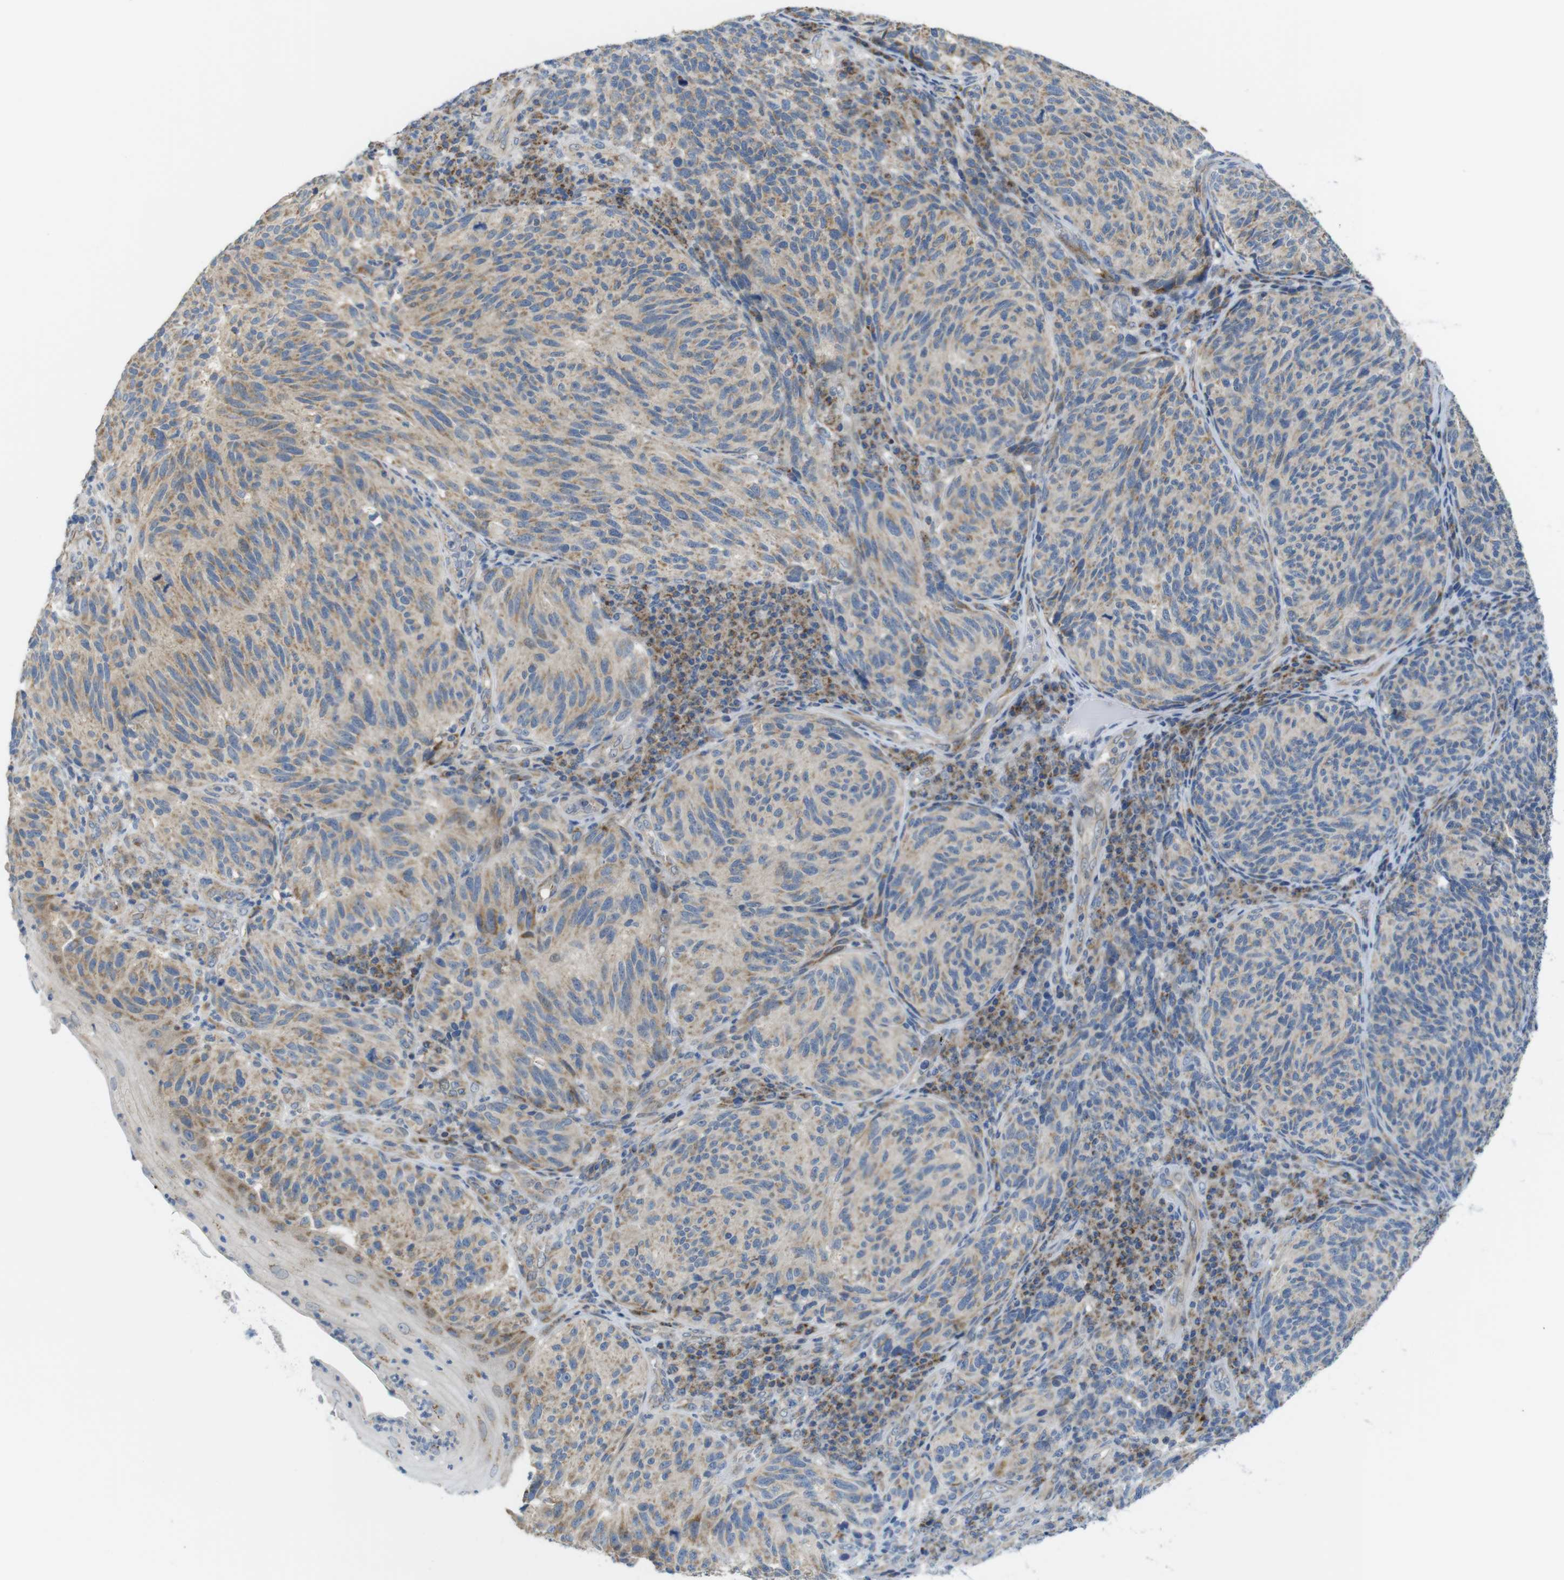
{"staining": {"intensity": "moderate", "quantity": ">75%", "location": "cytoplasmic/membranous"}, "tissue": "melanoma", "cell_type": "Tumor cells", "image_type": "cancer", "snomed": [{"axis": "morphology", "description": "Malignant melanoma, NOS"}, {"axis": "topography", "description": "Skin"}], "caption": "A medium amount of moderate cytoplasmic/membranous expression is identified in approximately >75% of tumor cells in malignant melanoma tissue.", "gene": "MARCHF1", "patient": {"sex": "female", "age": 73}}